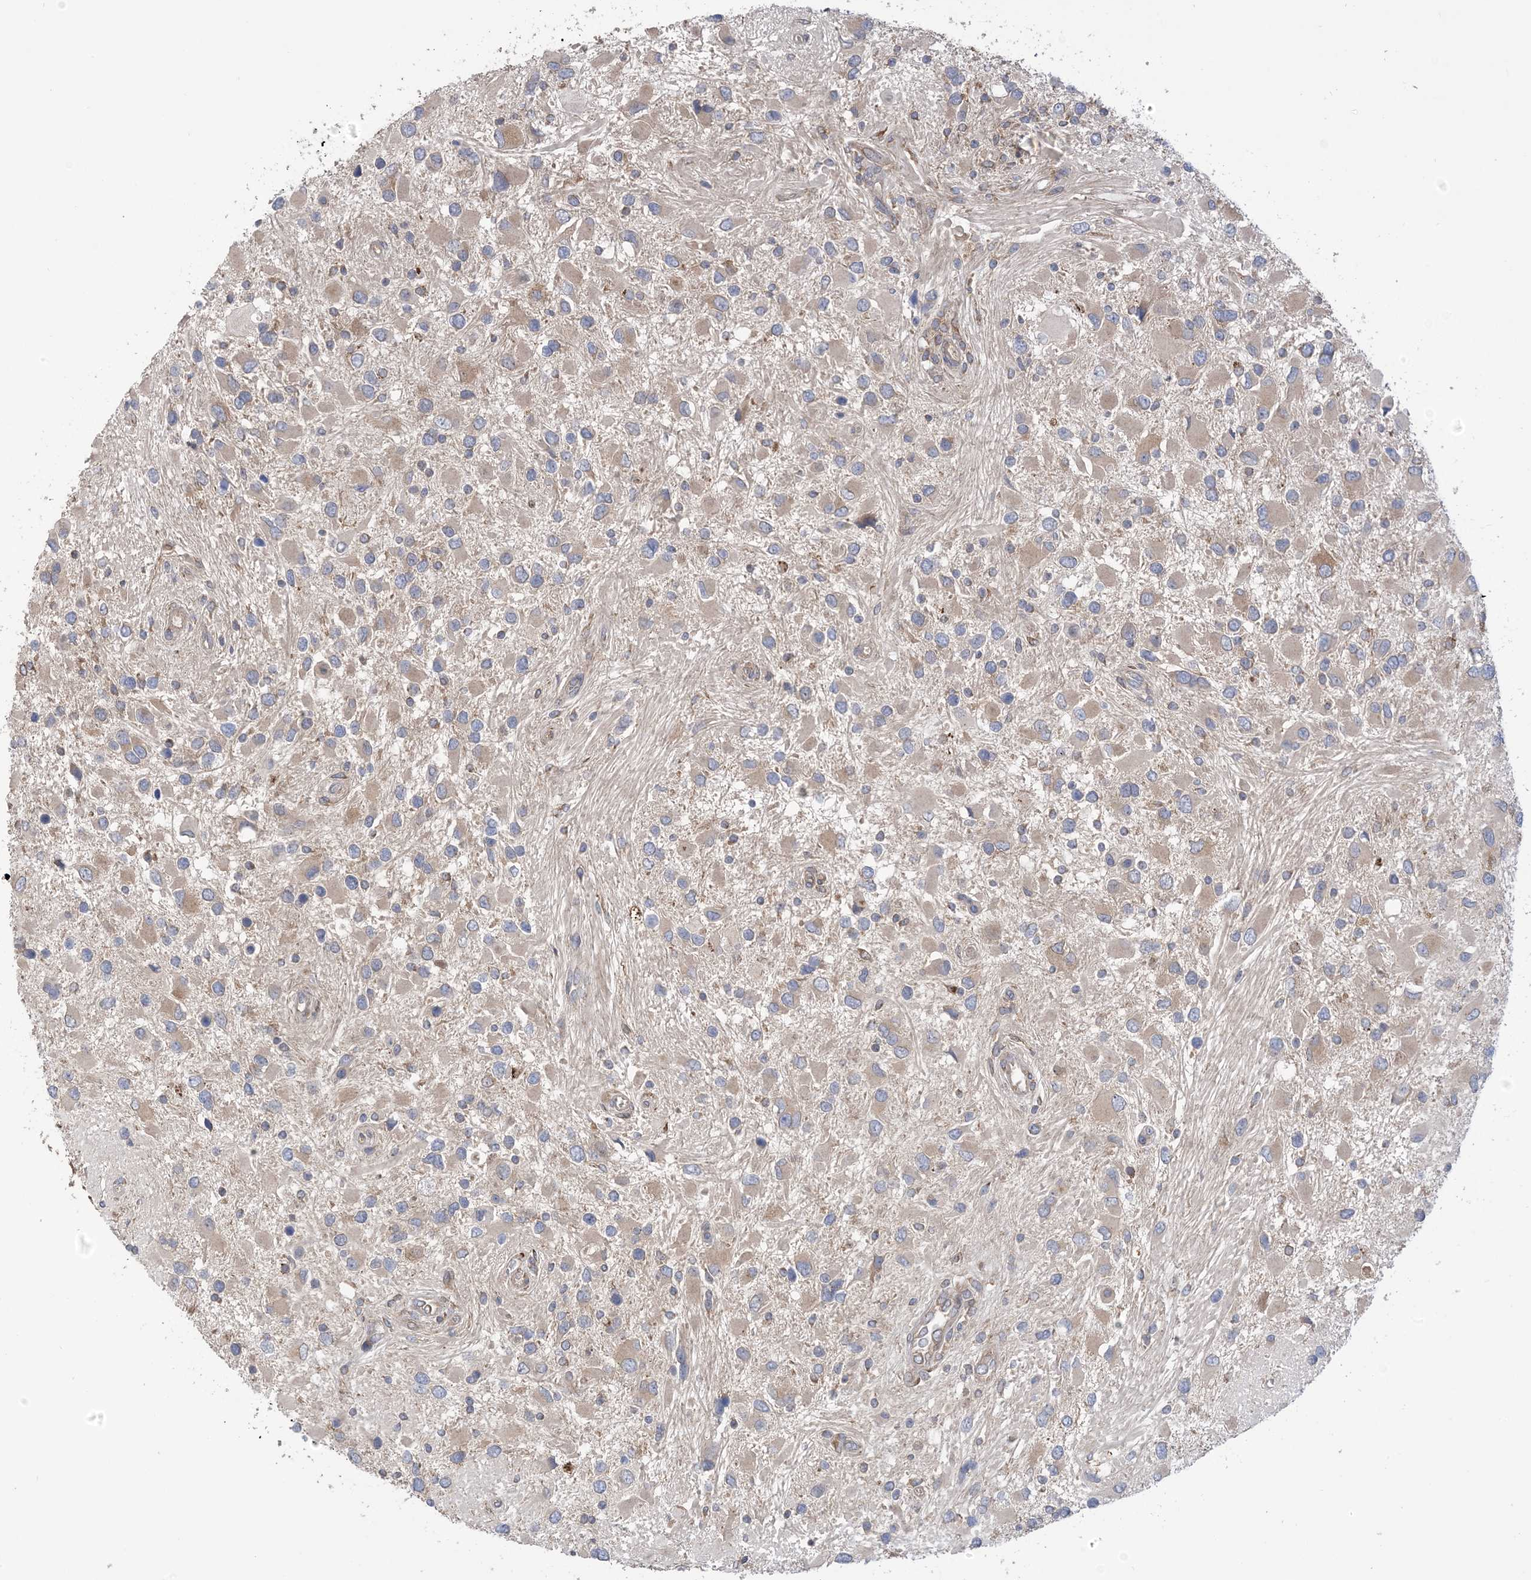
{"staining": {"intensity": "negative", "quantity": "none", "location": "none"}, "tissue": "glioma", "cell_type": "Tumor cells", "image_type": "cancer", "snomed": [{"axis": "morphology", "description": "Glioma, malignant, High grade"}, {"axis": "topography", "description": "Brain"}], "caption": "Tumor cells are negative for brown protein staining in glioma.", "gene": "CLEC16A", "patient": {"sex": "male", "age": 53}}